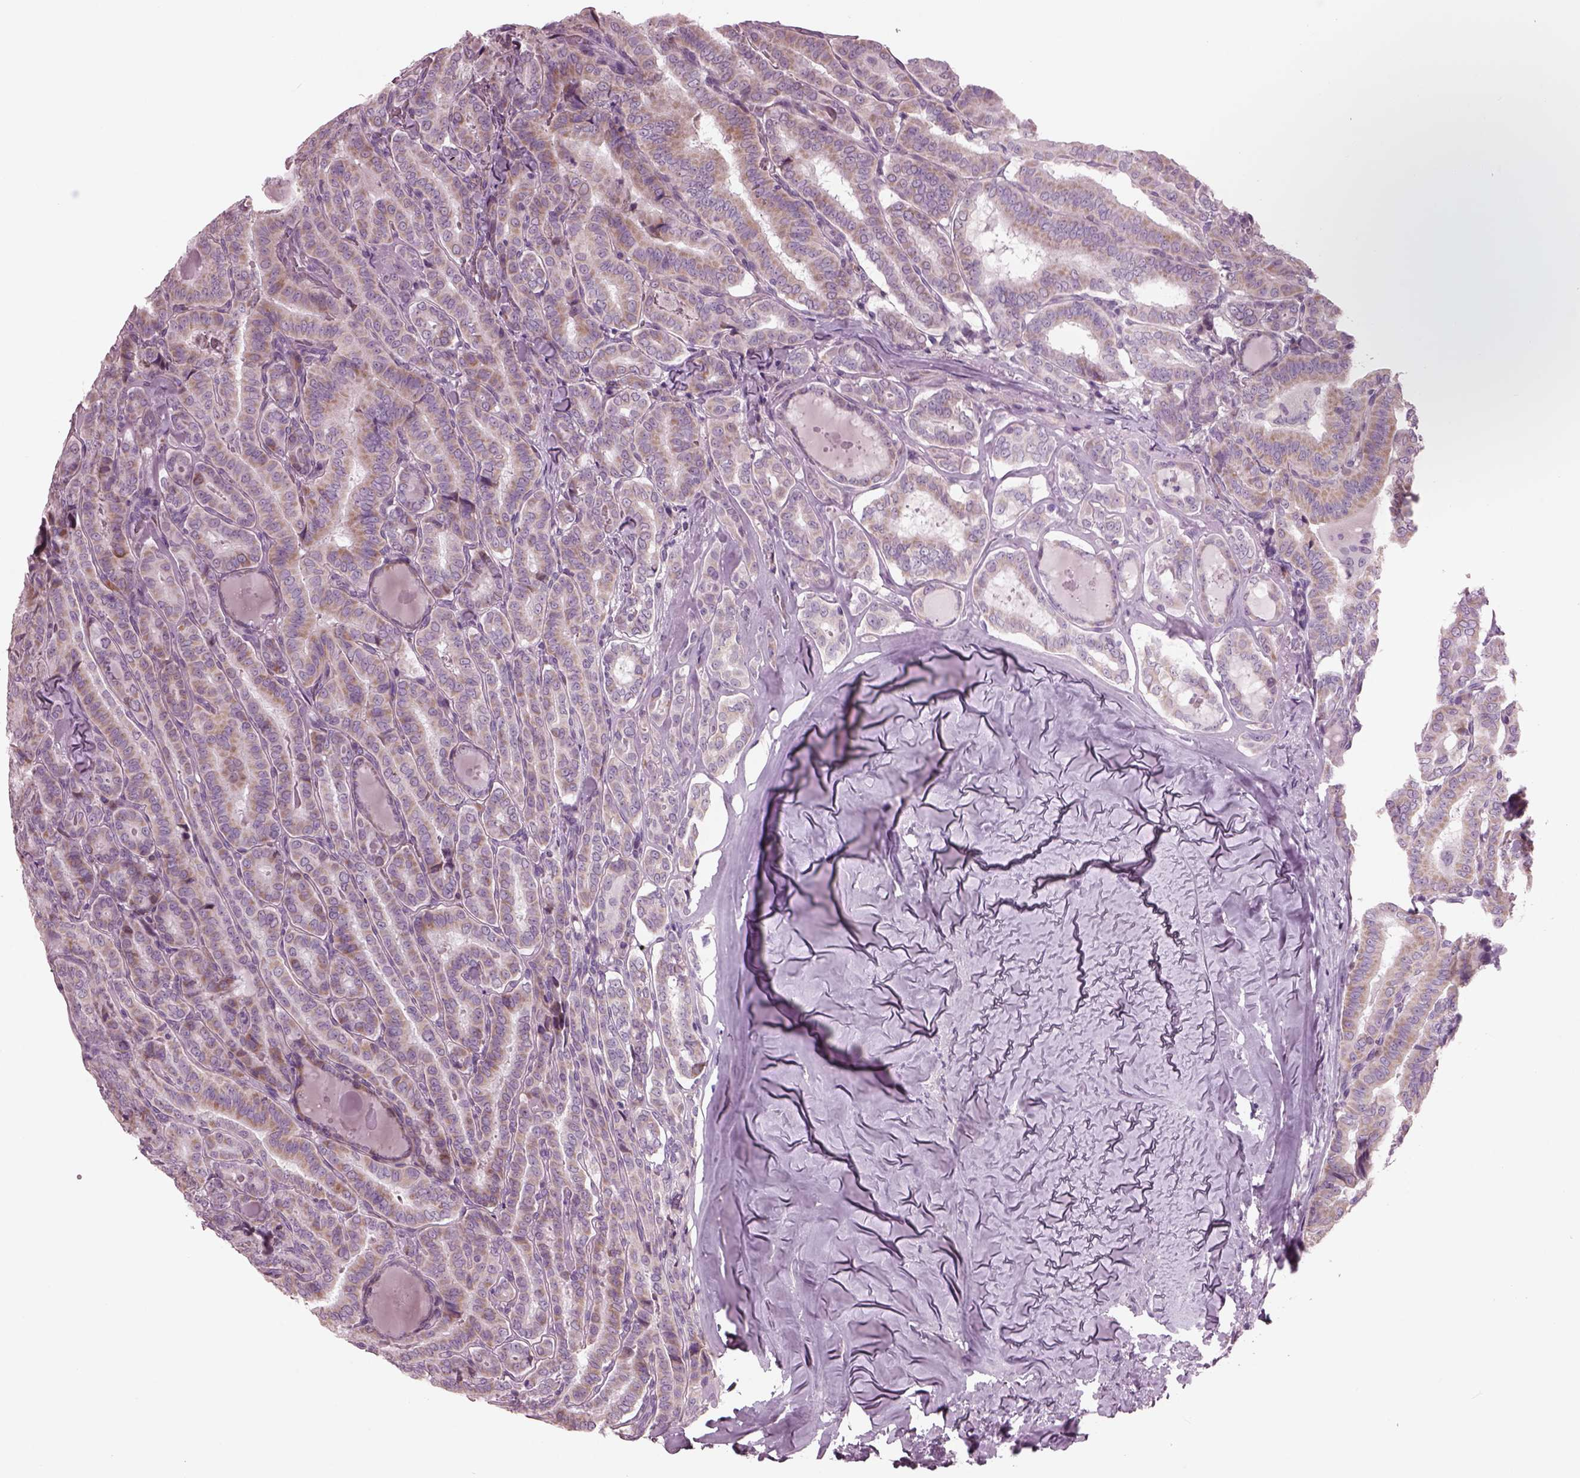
{"staining": {"intensity": "weak", "quantity": ">75%", "location": "cytoplasmic/membranous"}, "tissue": "thyroid cancer", "cell_type": "Tumor cells", "image_type": "cancer", "snomed": [{"axis": "morphology", "description": "Papillary adenocarcinoma, NOS"}, {"axis": "morphology", "description": "Papillary adenoma metastatic"}, {"axis": "topography", "description": "Thyroid gland"}], "caption": "Papillary adenoma metastatic (thyroid) stained with a brown dye exhibits weak cytoplasmic/membranous positive staining in about >75% of tumor cells.", "gene": "CYLC1", "patient": {"sex": "female", "age": 50}}